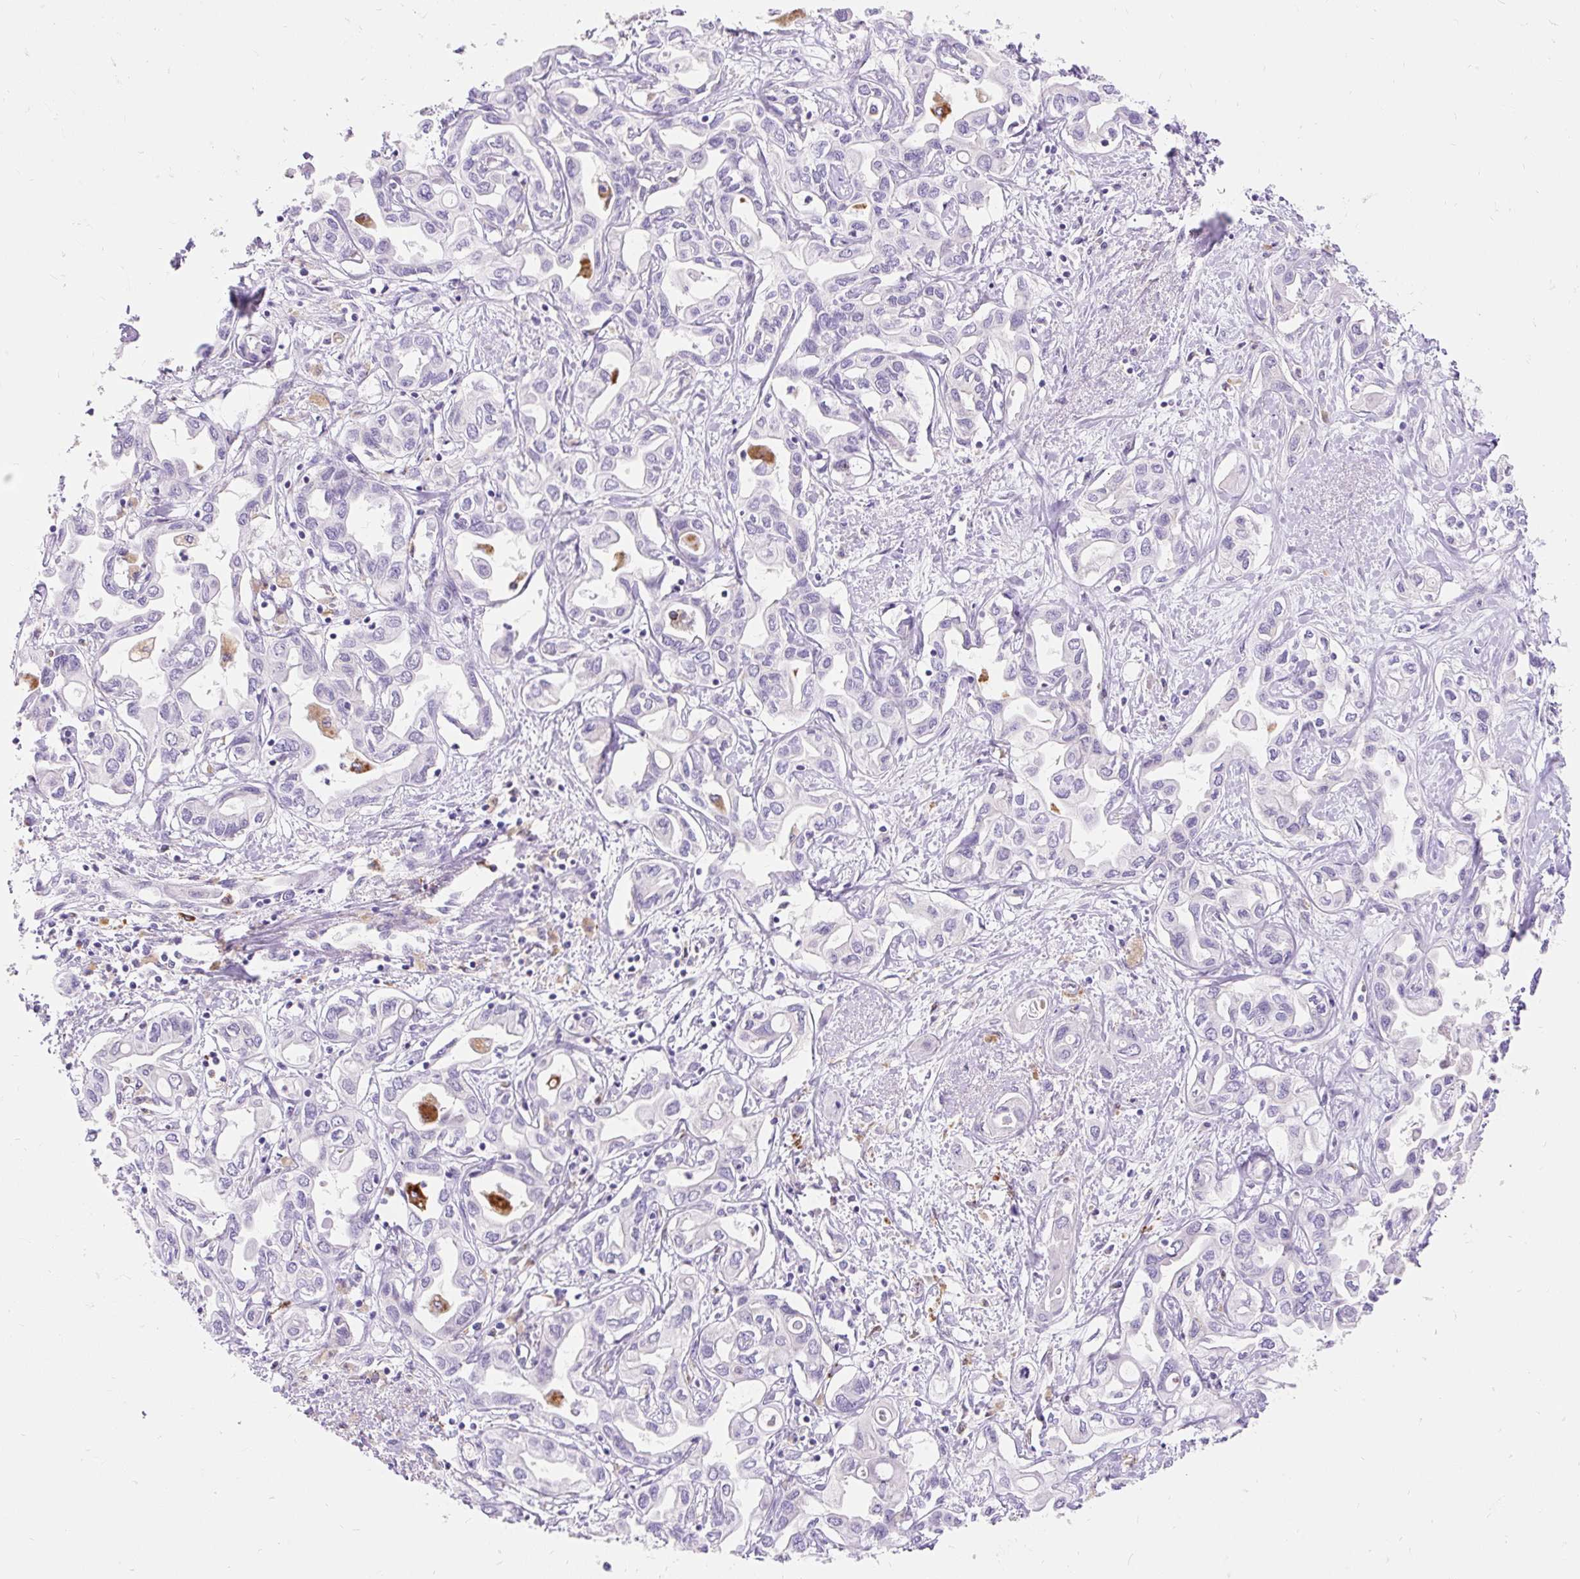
{"staining": {"intensity": "negative", "quantity": "none", "location": "none"}, "tissue": "liver cancer", "cell_type": "Tumor cells", "image_type": "cancer", "snomed": [{"axis": "morphology", "description": "Cholangiocarcinoma"}, {"axis": "topography", "description": "Liver"}], "caption": "DAB (3,3'-diaminobenzidine) immunohistochemical staining of cholangiocarcinoma (liver) demonstrates no significant positivity in tumor cells.", "gene": "TMEM150C", "patient": {"sex": "female", "age": 64}}